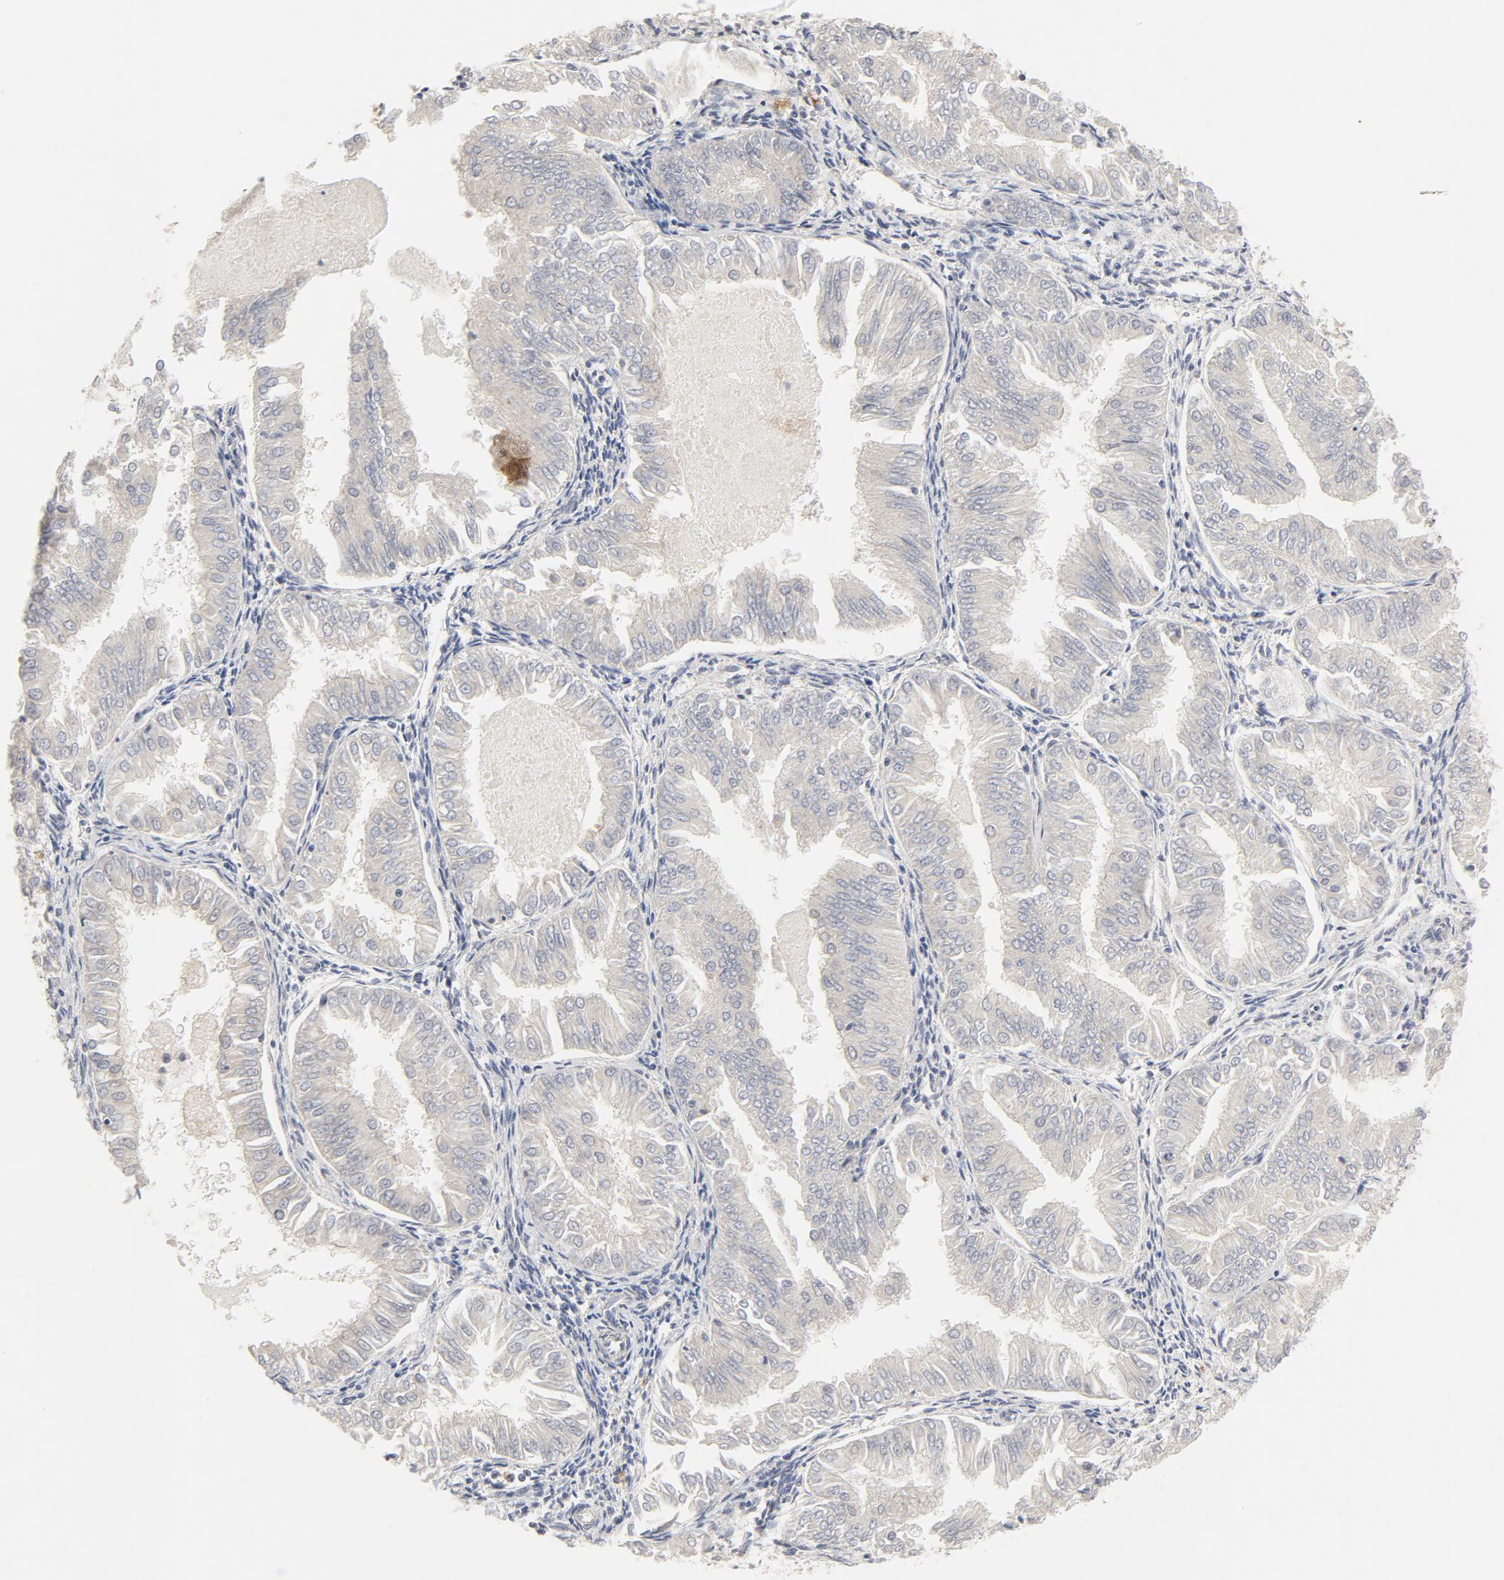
{"staining": {"intensity": "strong", "quantity": ">75%", "location": "cytoplasmic/membranous"}, "tissue": "endometrial cancer", "cell_type": "Tumor cells", "image_type": "cancer", "snomed": [{"axis": "morphology", "description": "Adenocarcinoma, NOS"}, {"axis": "topography", "description": "Endometrium"}], "caption": "This photomicrograph demonstrates endometrial cancer (adenocarcinoma) stained with immunohistochemistry to label a protein in brown. The cytoplasmic/membranous of tumor cells show strong positivity for the protein. Nuclei are counter-stained blue.", "gene": "MAP2K7", "patient": {"sex": "female", "age": 53}}